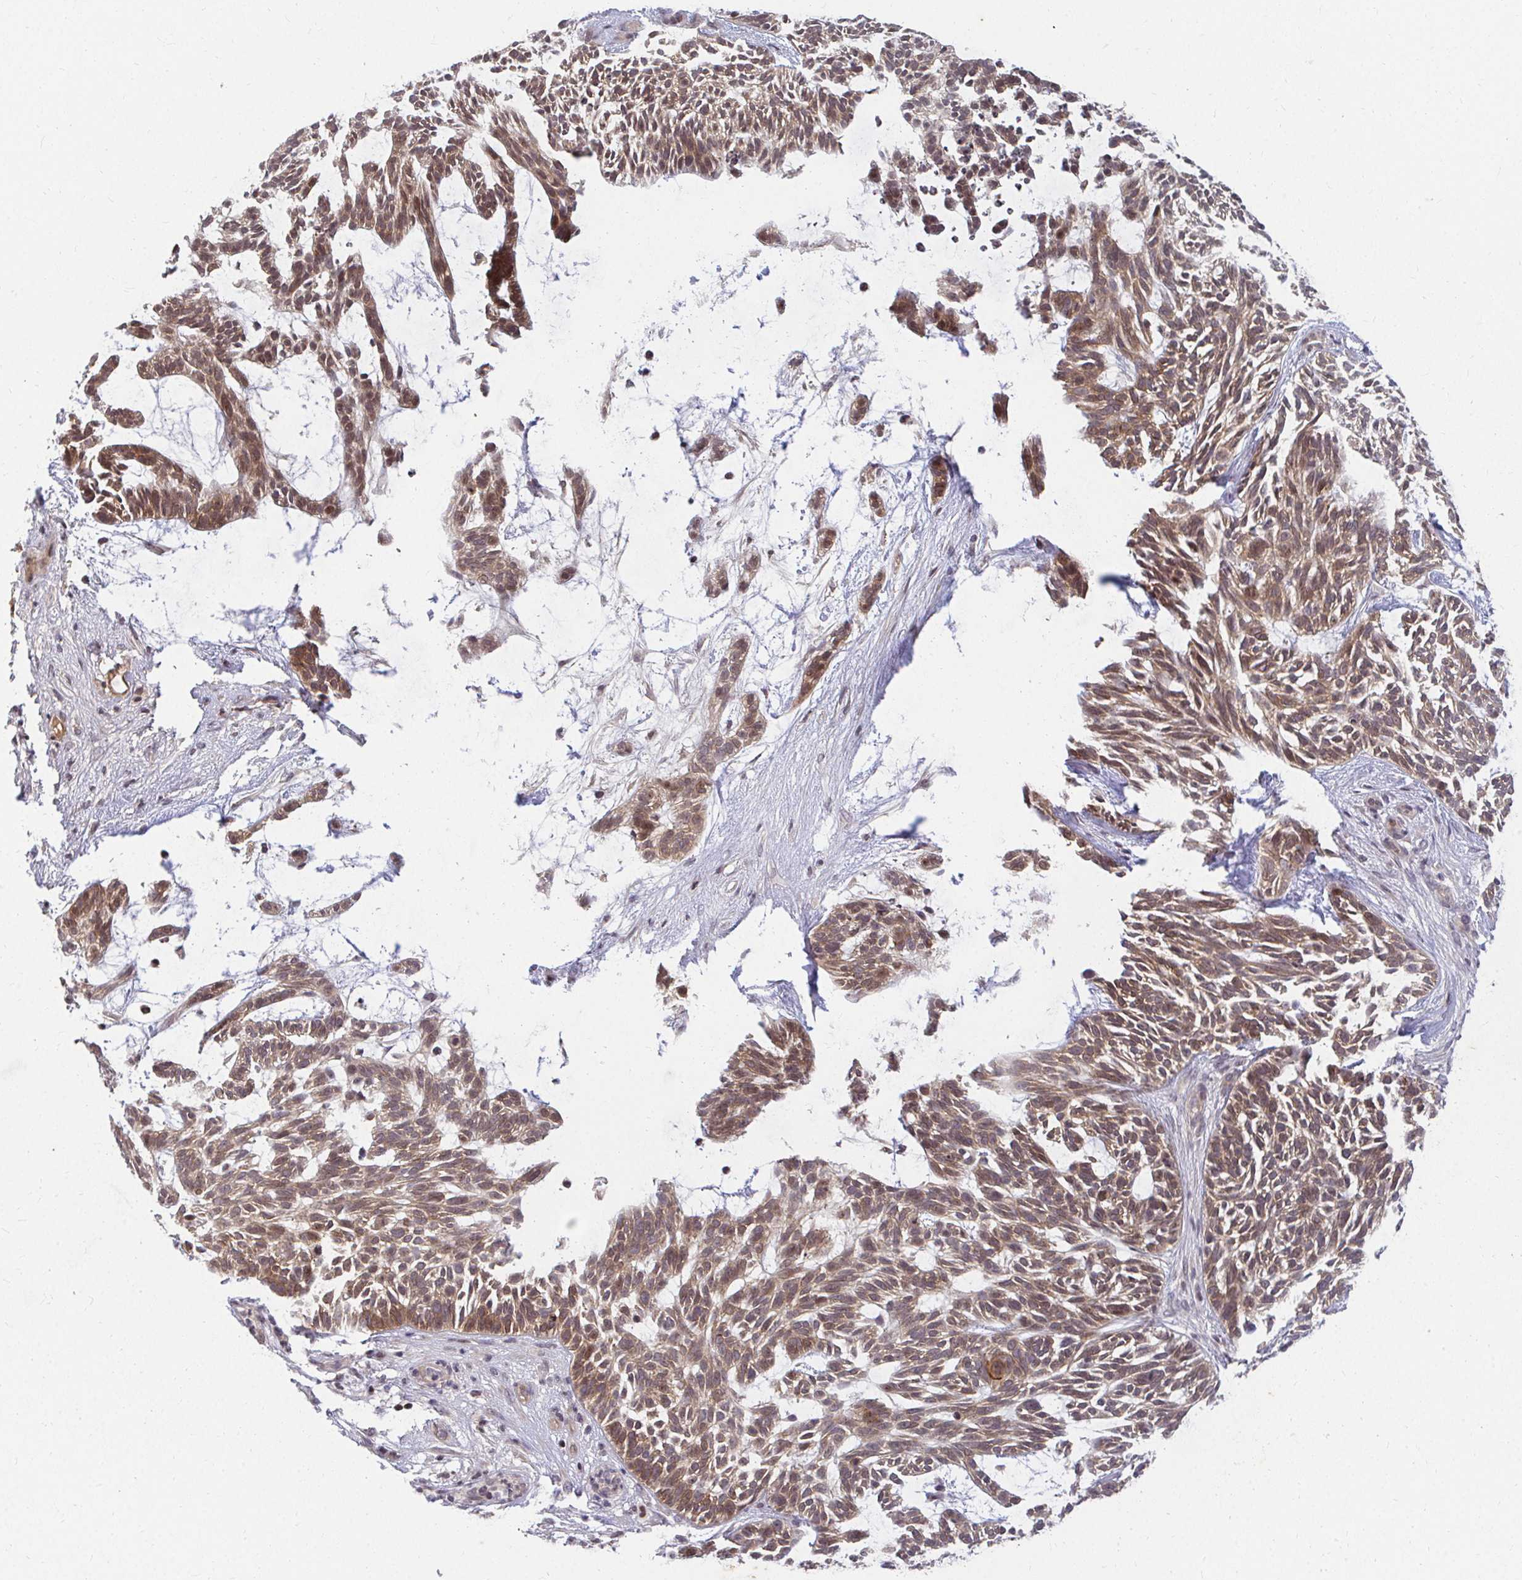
{"staining": {"intensity": "moderate", "quantity": ">75%", "location": "cytoplasmic/membranous"}, "tissue": "skin cancer", "cell_type": "Tumor cells", "image_type": "cancer", "snomed": [{"axis": "morphology", "description": "Basal cell carcinoma"}, {"axis": "topography", "description": "Skin"}, {"axis": "topography", "description": "Skin, foot"}], "caption": "Immunohistochemical staining of human basal cell carcinoma (skin) reveals medium levels of moderate cytoplasmic/membranous staining in about >75% of tumor cells.", "gene": "ANK3", "patient": {"sex": "female", "age": 77}}